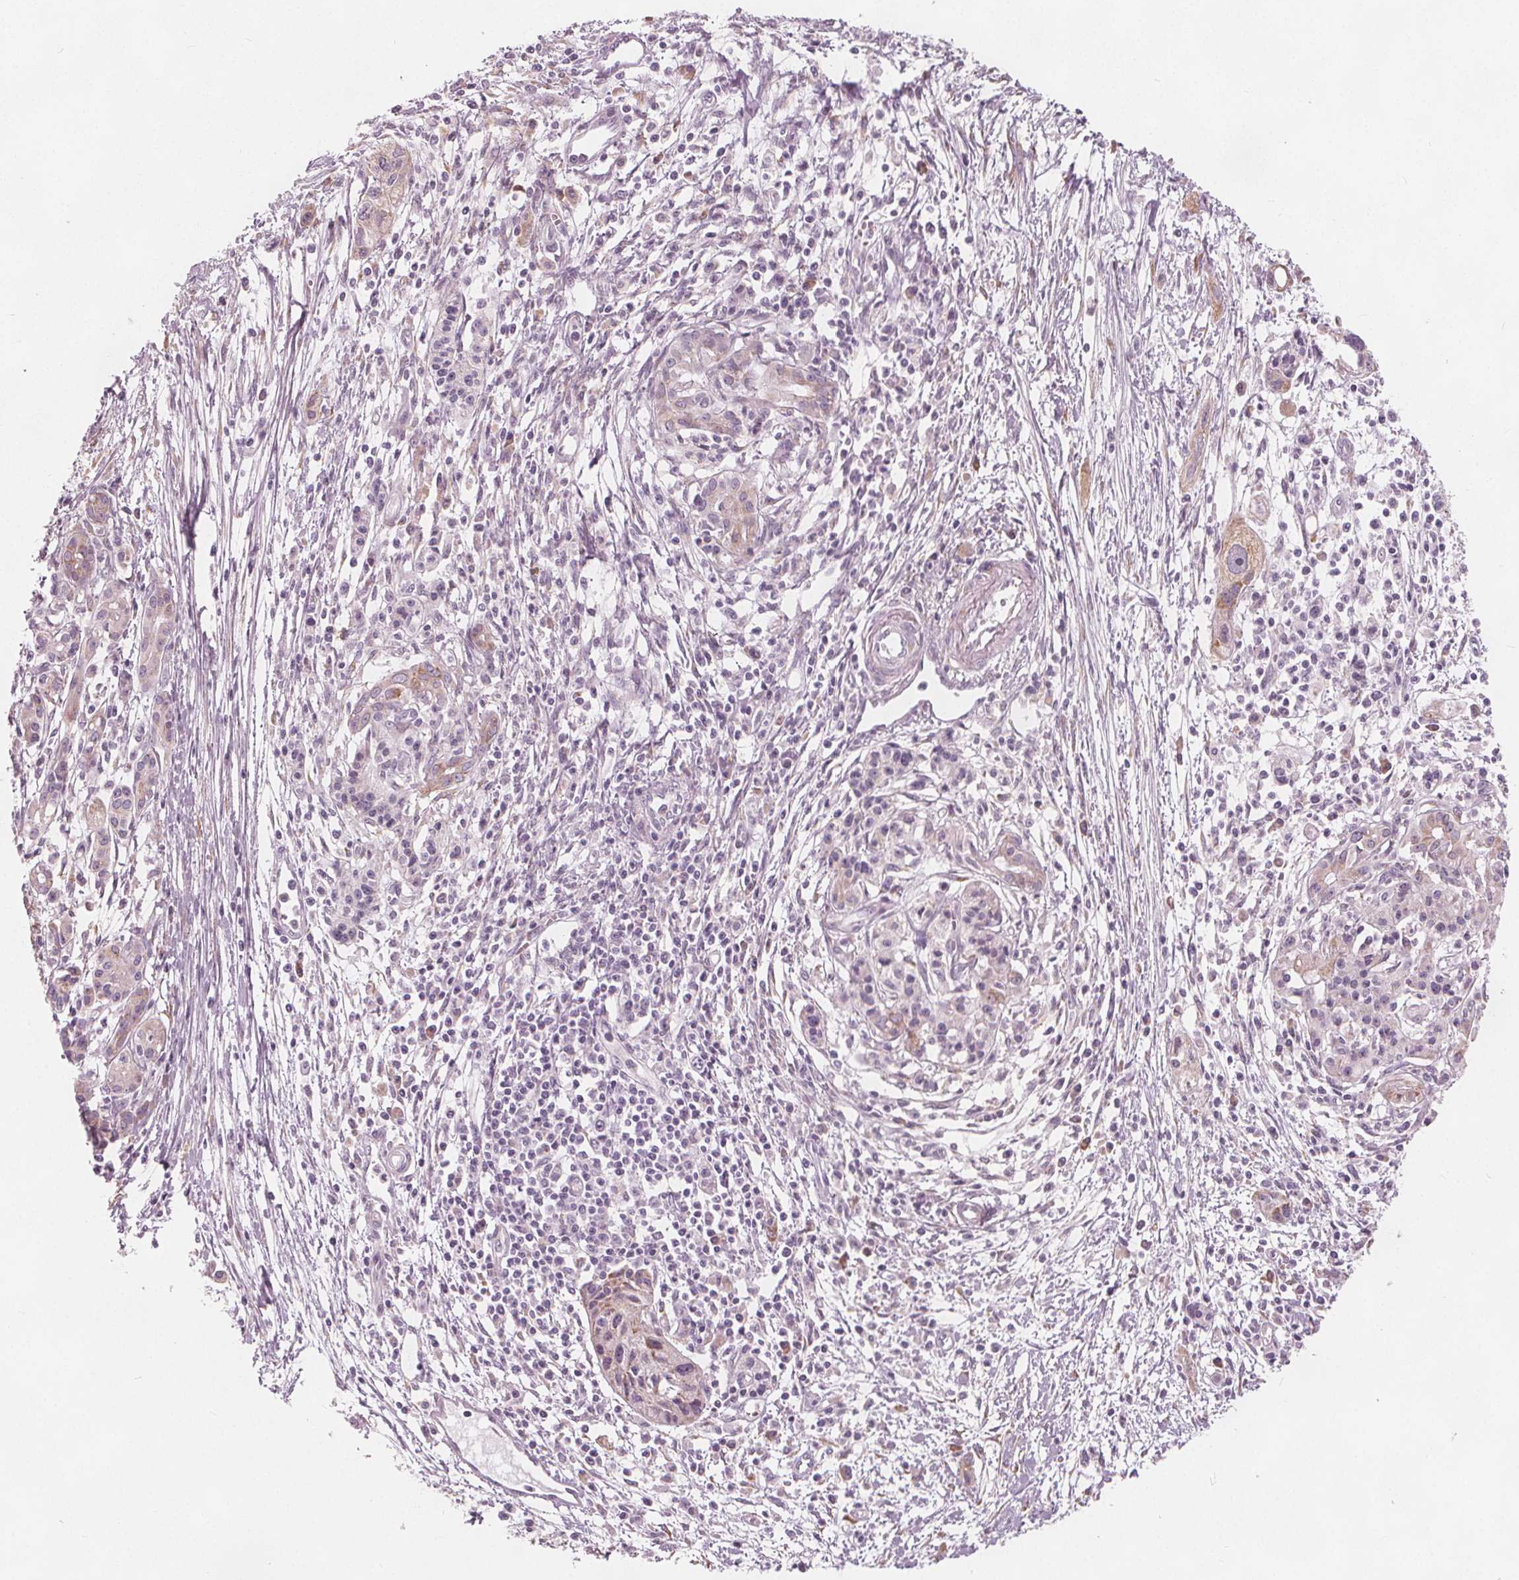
{"staining": {"intensity": "negative", "quantity": "none", "location": "none"}, "tissue": "pancreatic cancer", "cell_type": "Tumor cells", "image_type": "cancer", "snomed": [{"axis": "morphology", "description": "Adenocarcinoma, NOS"}, {"axis": "topography", "description": "Pancreas"}], "caption": "Immunohistochemistry photomicrograph of neoplastic tissue: human pancreatic cancer (adenocarcinoma) stained with DAB demonstrates no significant protein staining in tumor cells.", "gene": "BRSK1", "patient": {"sex": "female", "age": 61}}